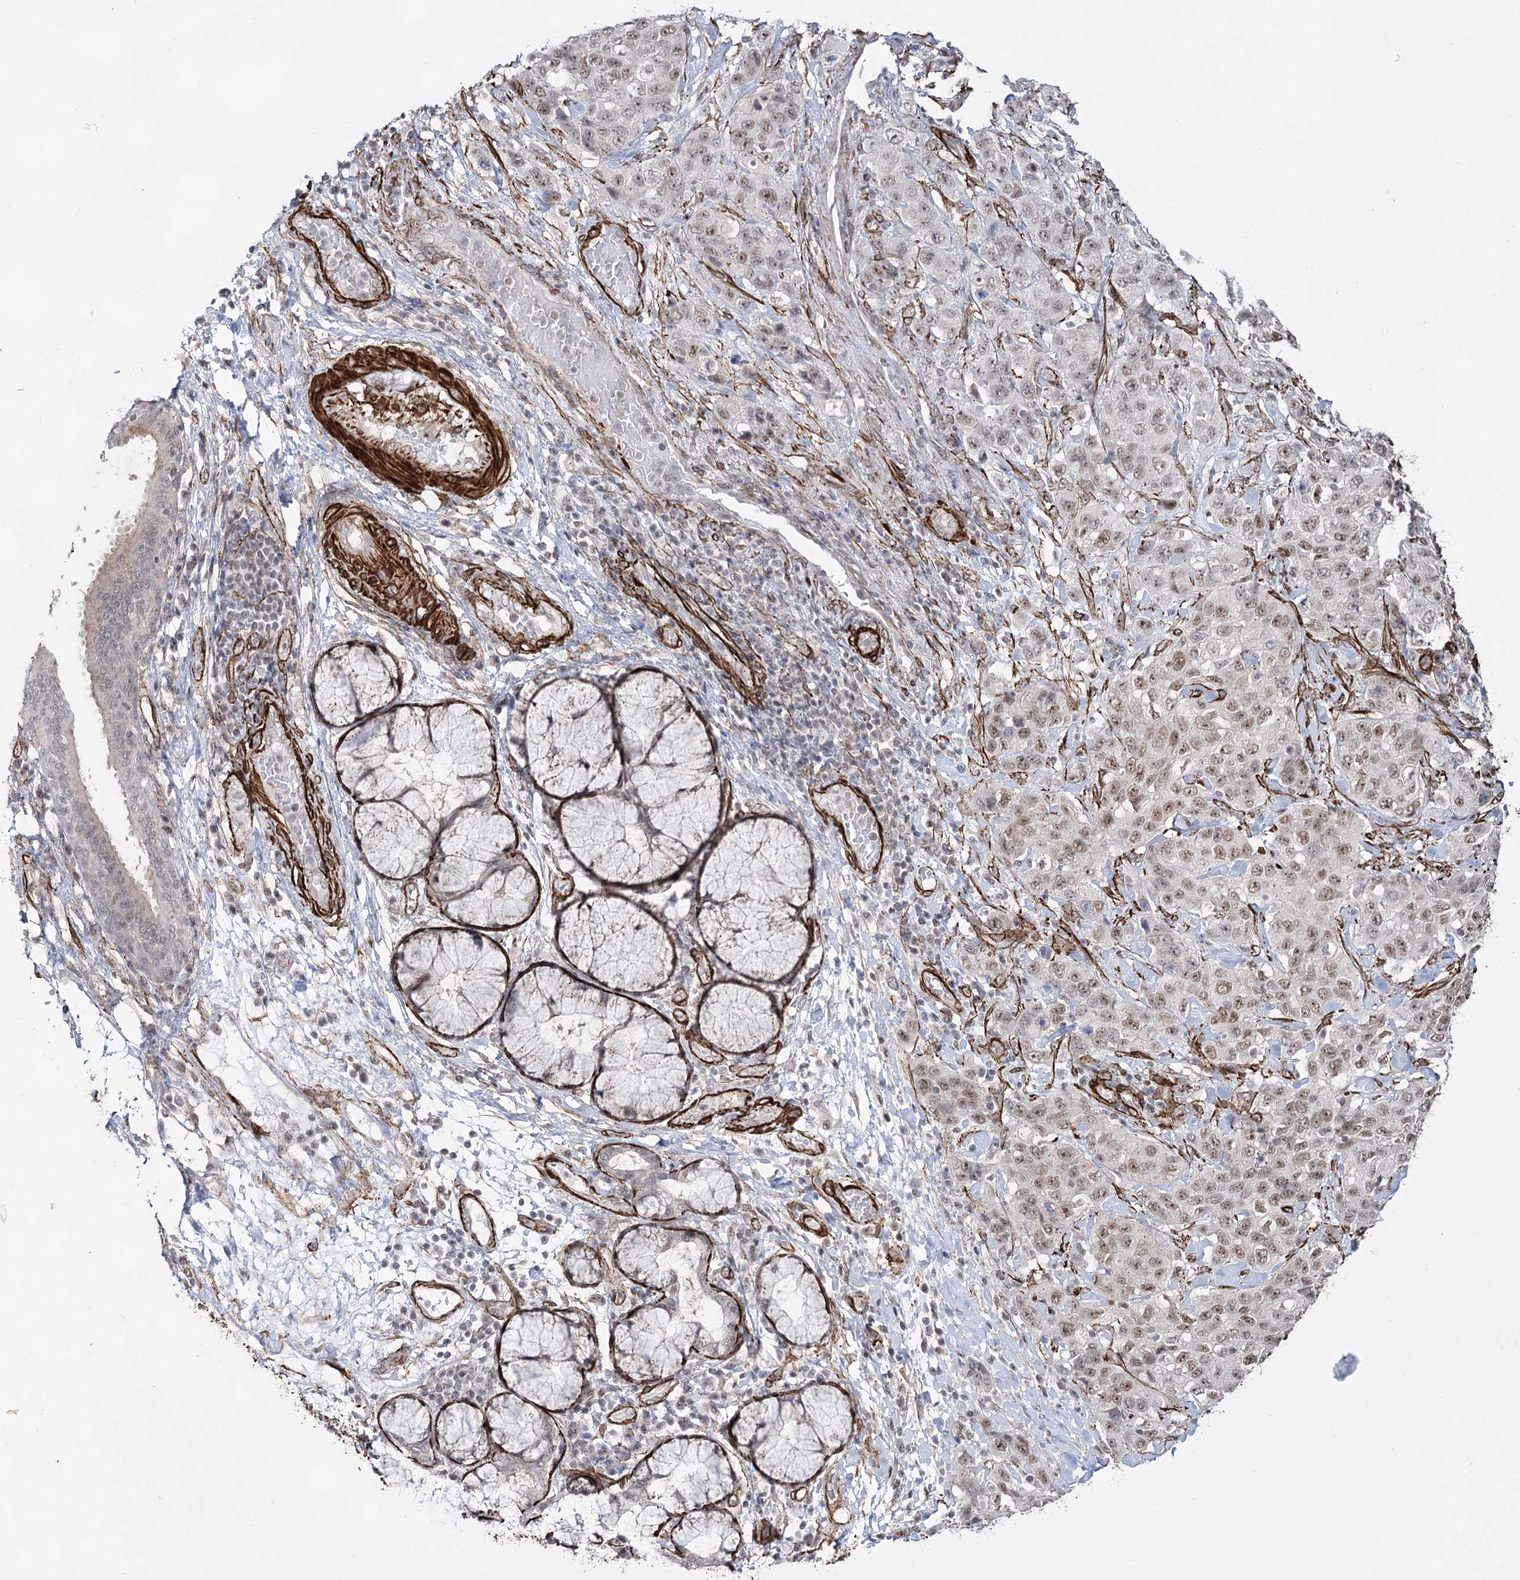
{"staining": {"intensity": "weak", "quantity": "25%-75%", "location": "nuclear"}, "tissue": "stomach cancer", "cell_type": "Tumor cells", "image_type": "cancer", "snomed": [{"axis": "morphology", "description": "Adenocarcinoma, NOS"}, {"axis": "topography", "description": "Stomach"}], "caption": "Weak nuclear expression is seen in about 25%-75% of tumor cells in adenocarcinoma (stomach).", "gene": "CWF19L1", "patient": {"sex": "male", "age": 48}}